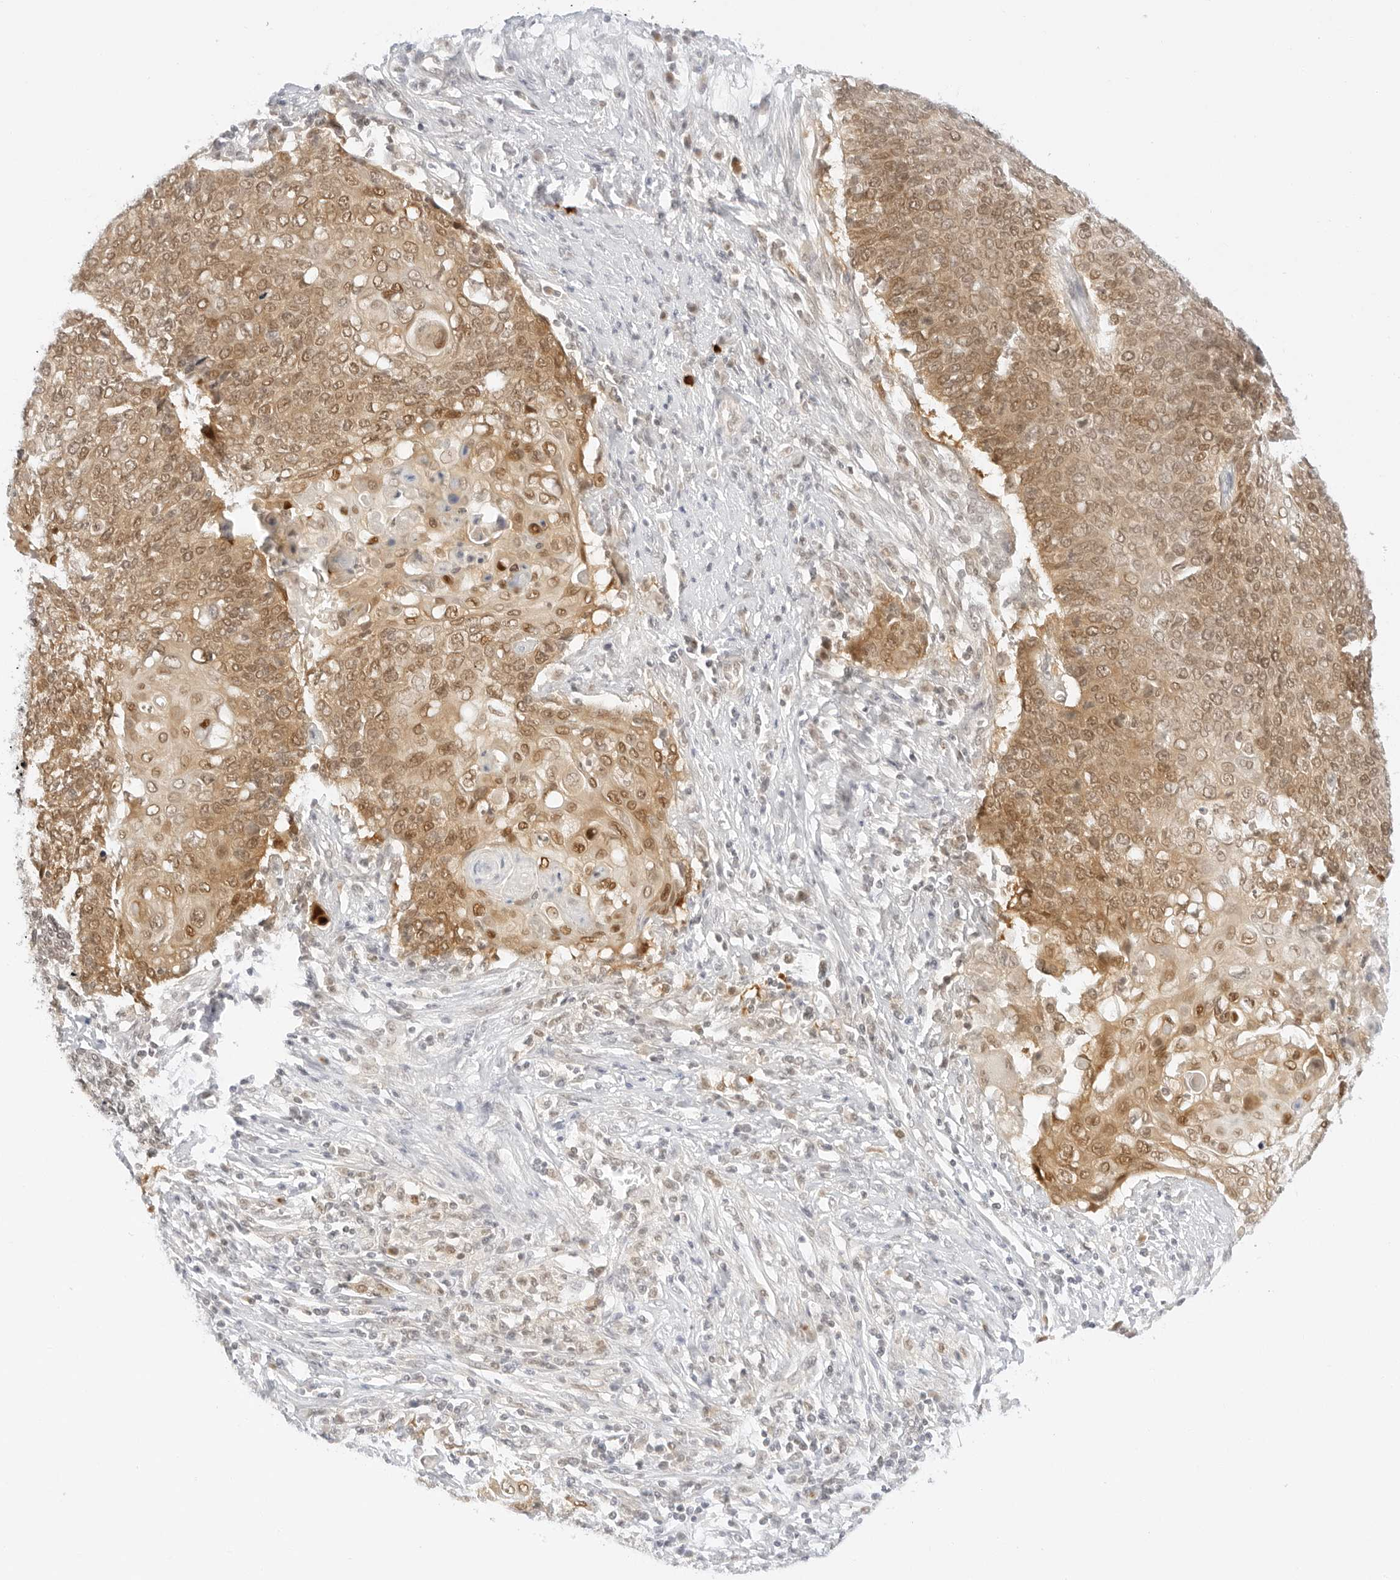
{"staining": {"intensity": "moderate", "quantity": ">75%", "location": "cytoplasmic/membranous,nuclear"}, "tissue": "cervical cancer", "cell_type": "Tumor cells", "image_type": "cancer", "snomed": [{"axis": "morphology", "description": "Squamous cell carcinoma, NOS"}, {"axis": "topography", "description": "Cervix"}], "caption": "This micrograph demonstrates immunohistochemistry staining of human cervical squamous cell carcinoma, with medium moderate cytoplasmic/membranous and nuclear staining in about >75% of tumor cells.", "gene": "POLR3C", "patient": {"sex": "female", "age": 39}}